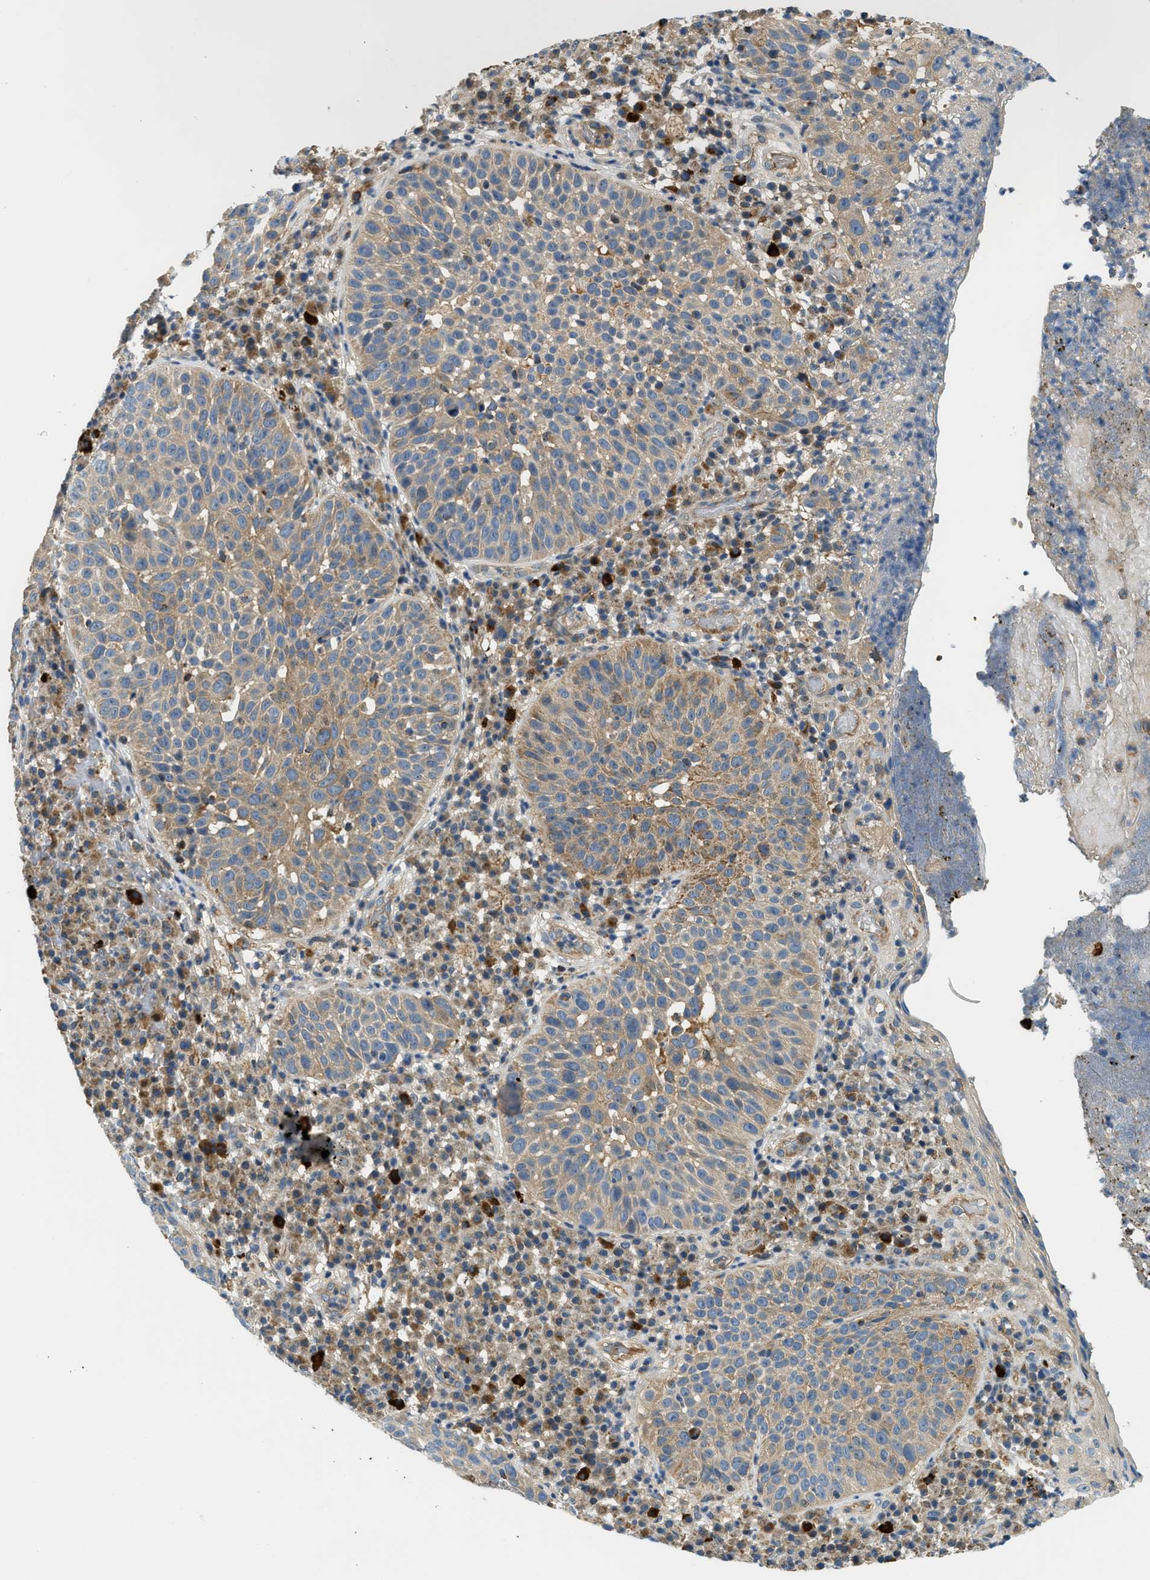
{"staining": {"intensity": "weak", "quantity": "25%-75%", "location": "cytoplasmic/membranous"}, "tissue": "skin cancer", "cell_type": "Tumor cells", "image_type": "cancer", "snomed": [{"axis": "morphology", "description": "Squamous cell carcinoma in situ, NOS"}, {"axis": "morphology", "description": "Squamous cell carcinoma, NOS"}, {"axis": "topography", "description": "Skin"}], "caption": "The micrograph exhibits immunohistochemical staining of skin cancer. There is weak cytoplasmic/membranous expression is present in about 25%-75% of tumor cells.", "gene": "KCNK1", "patient": {"sex": "male", "age": 93}}